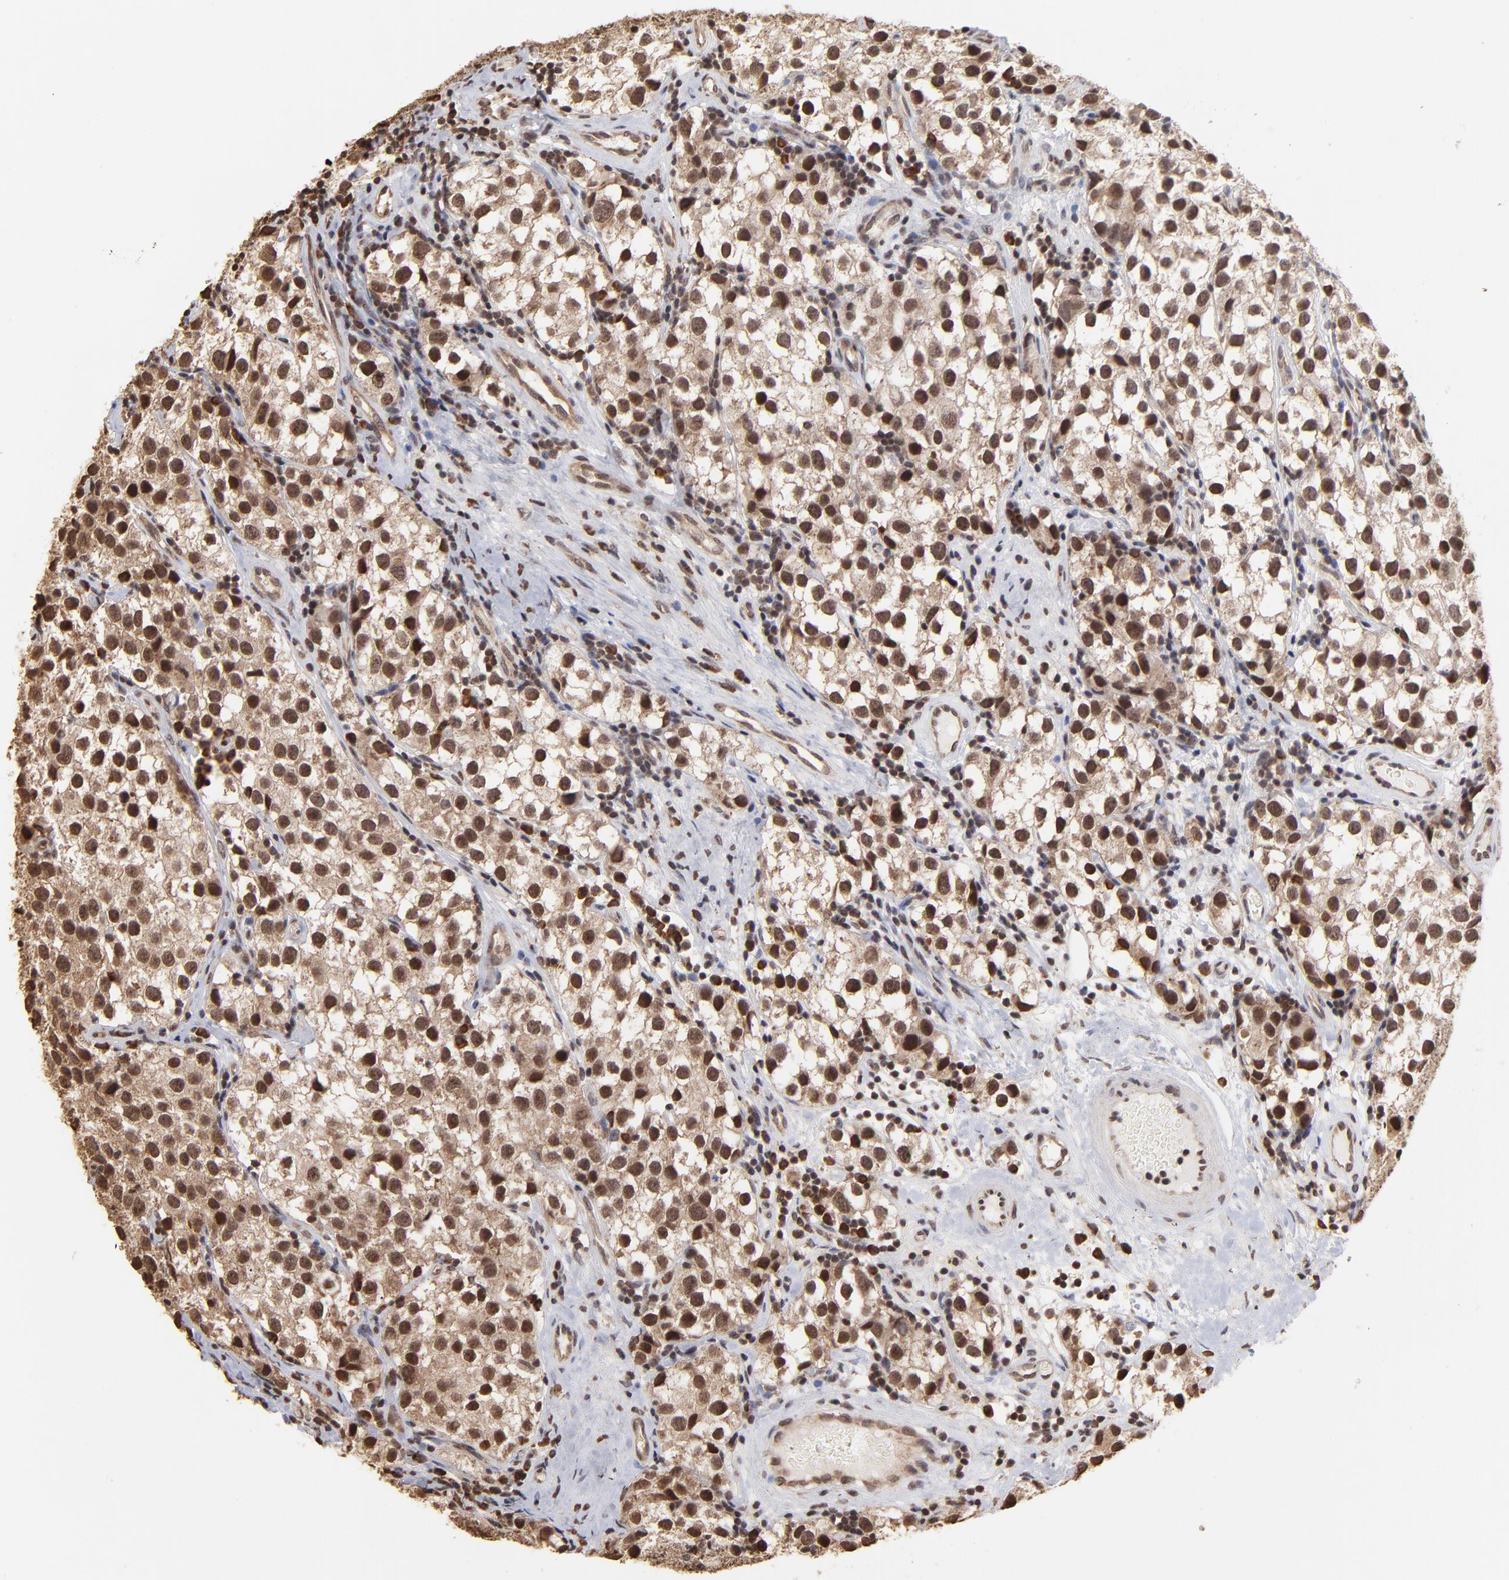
{"staining": {"intensity": "moderate", "quantity": ">75%", "location": "cytoplasmic/membranous,nuclear"}, "tissue": "testis cancer", "cell_type": "Tumor cells", "image_type": "cancer", "snomed": [{"axis": "morphology", "description": "Seminoma, NOS"}, {"axis": "topography", "description": "Testis"}], "caption": "An image of human testis seminoma stained for a protein reveals moderate cytoplasmic/membranous and nuclear brown staining in tumor cells. Immunohistochemistry (ihc) stains the protein in brown and the nuclei are stained blue.", "gene": "BRPF1", "patient": {"sex": "male", "age": 39}}